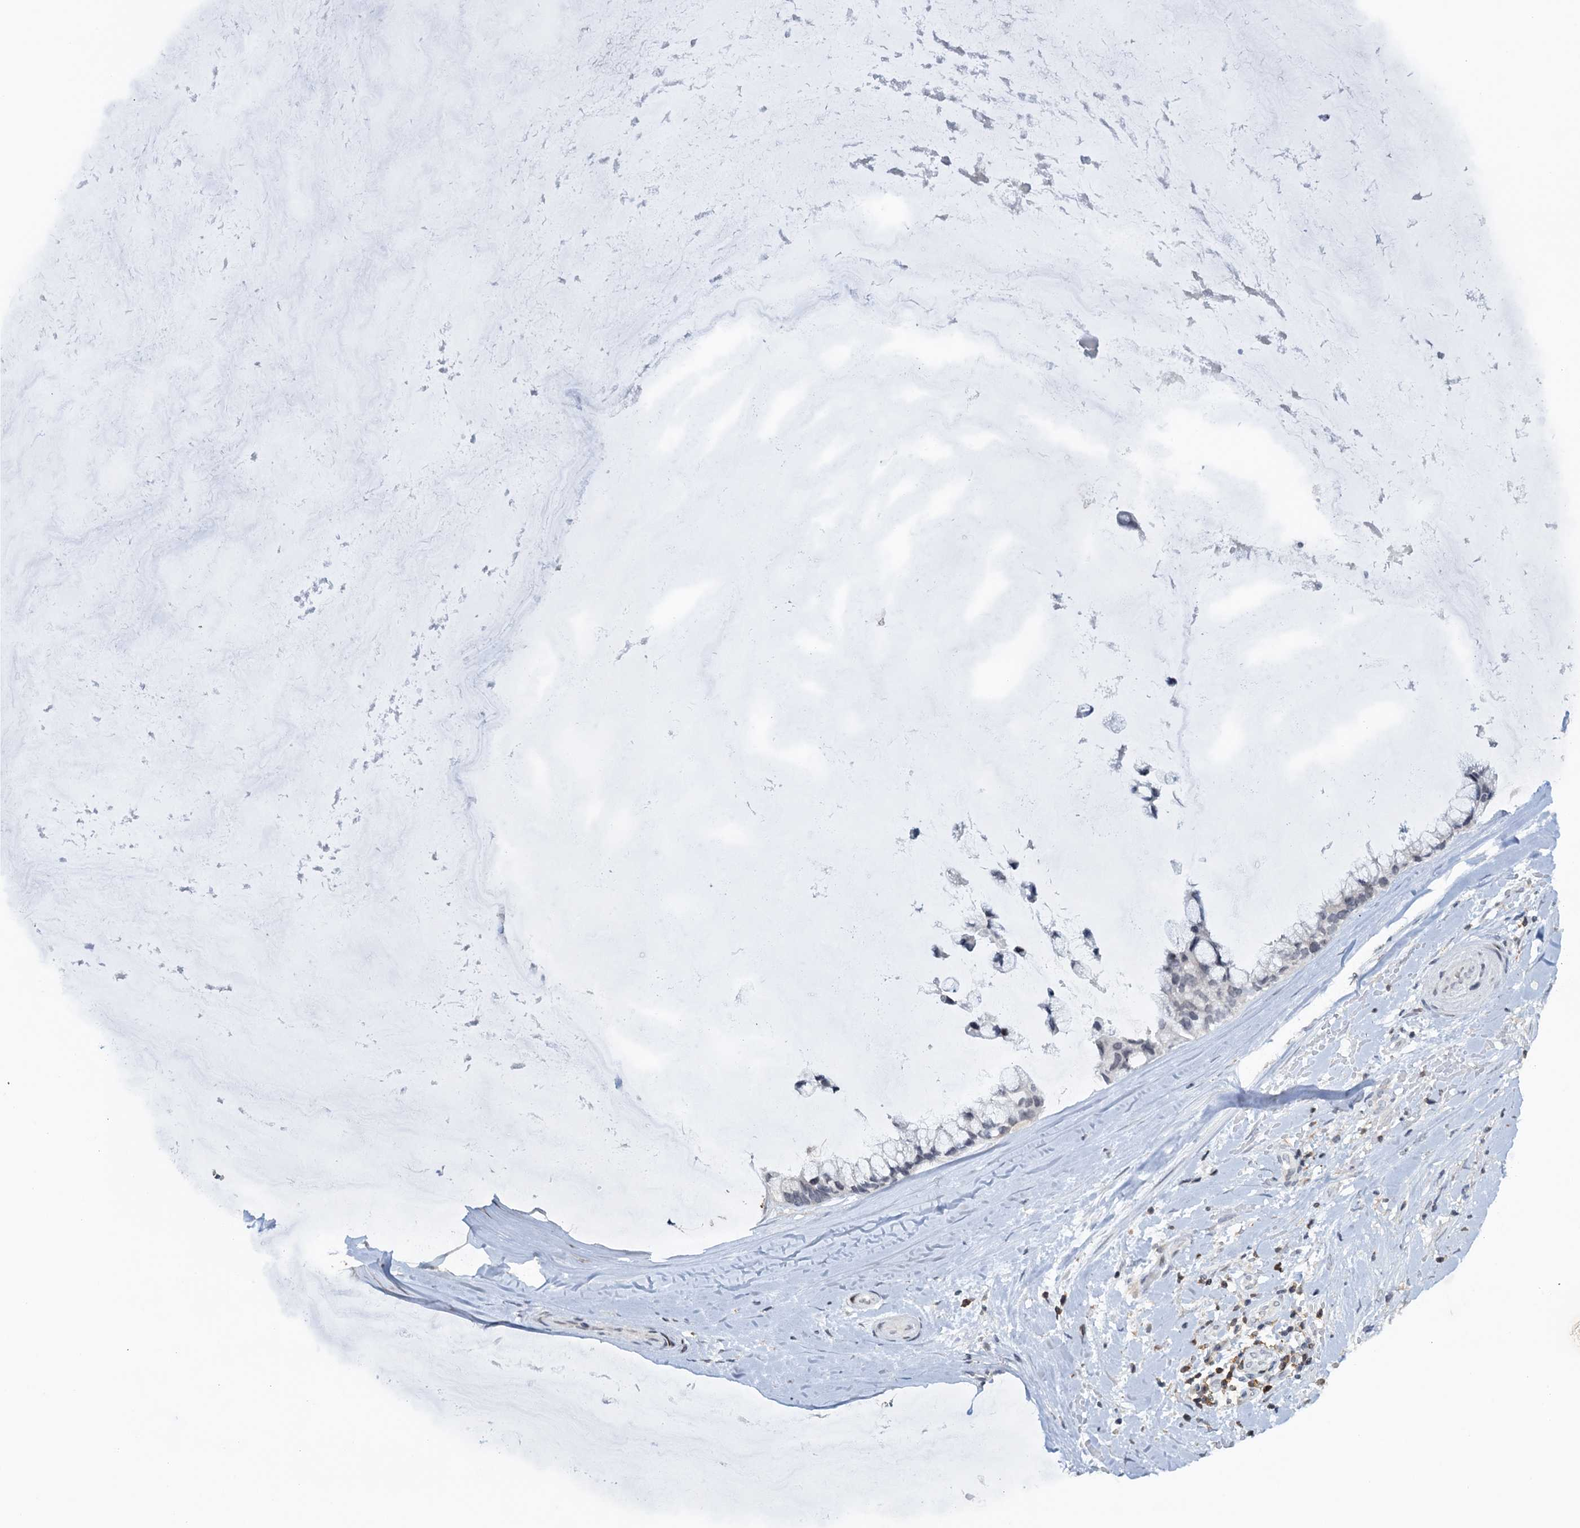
{"staining": {"intensity": "negative", "quantity": "none", "location": "none"}, "tissue": "ovarian cancer", "cell_type": "Tumor cells", "image_type": "cancer", "snomed": [{"axis": "morphology", "description": "Cystadenocarcinoma, mucinous, NOS"}, {"axis": "topography", "description": "Ovary"}], "caption": "High magnification brightfield microscopy of ovarian cancer (mucinous cystadenocarcinoma) stained with DAB (brown) and counterstained with hematoxylin (blue): tumor cells show no significant expression.", "gene": "FYB1", "patient": {"sex": "female", "age": 39}}